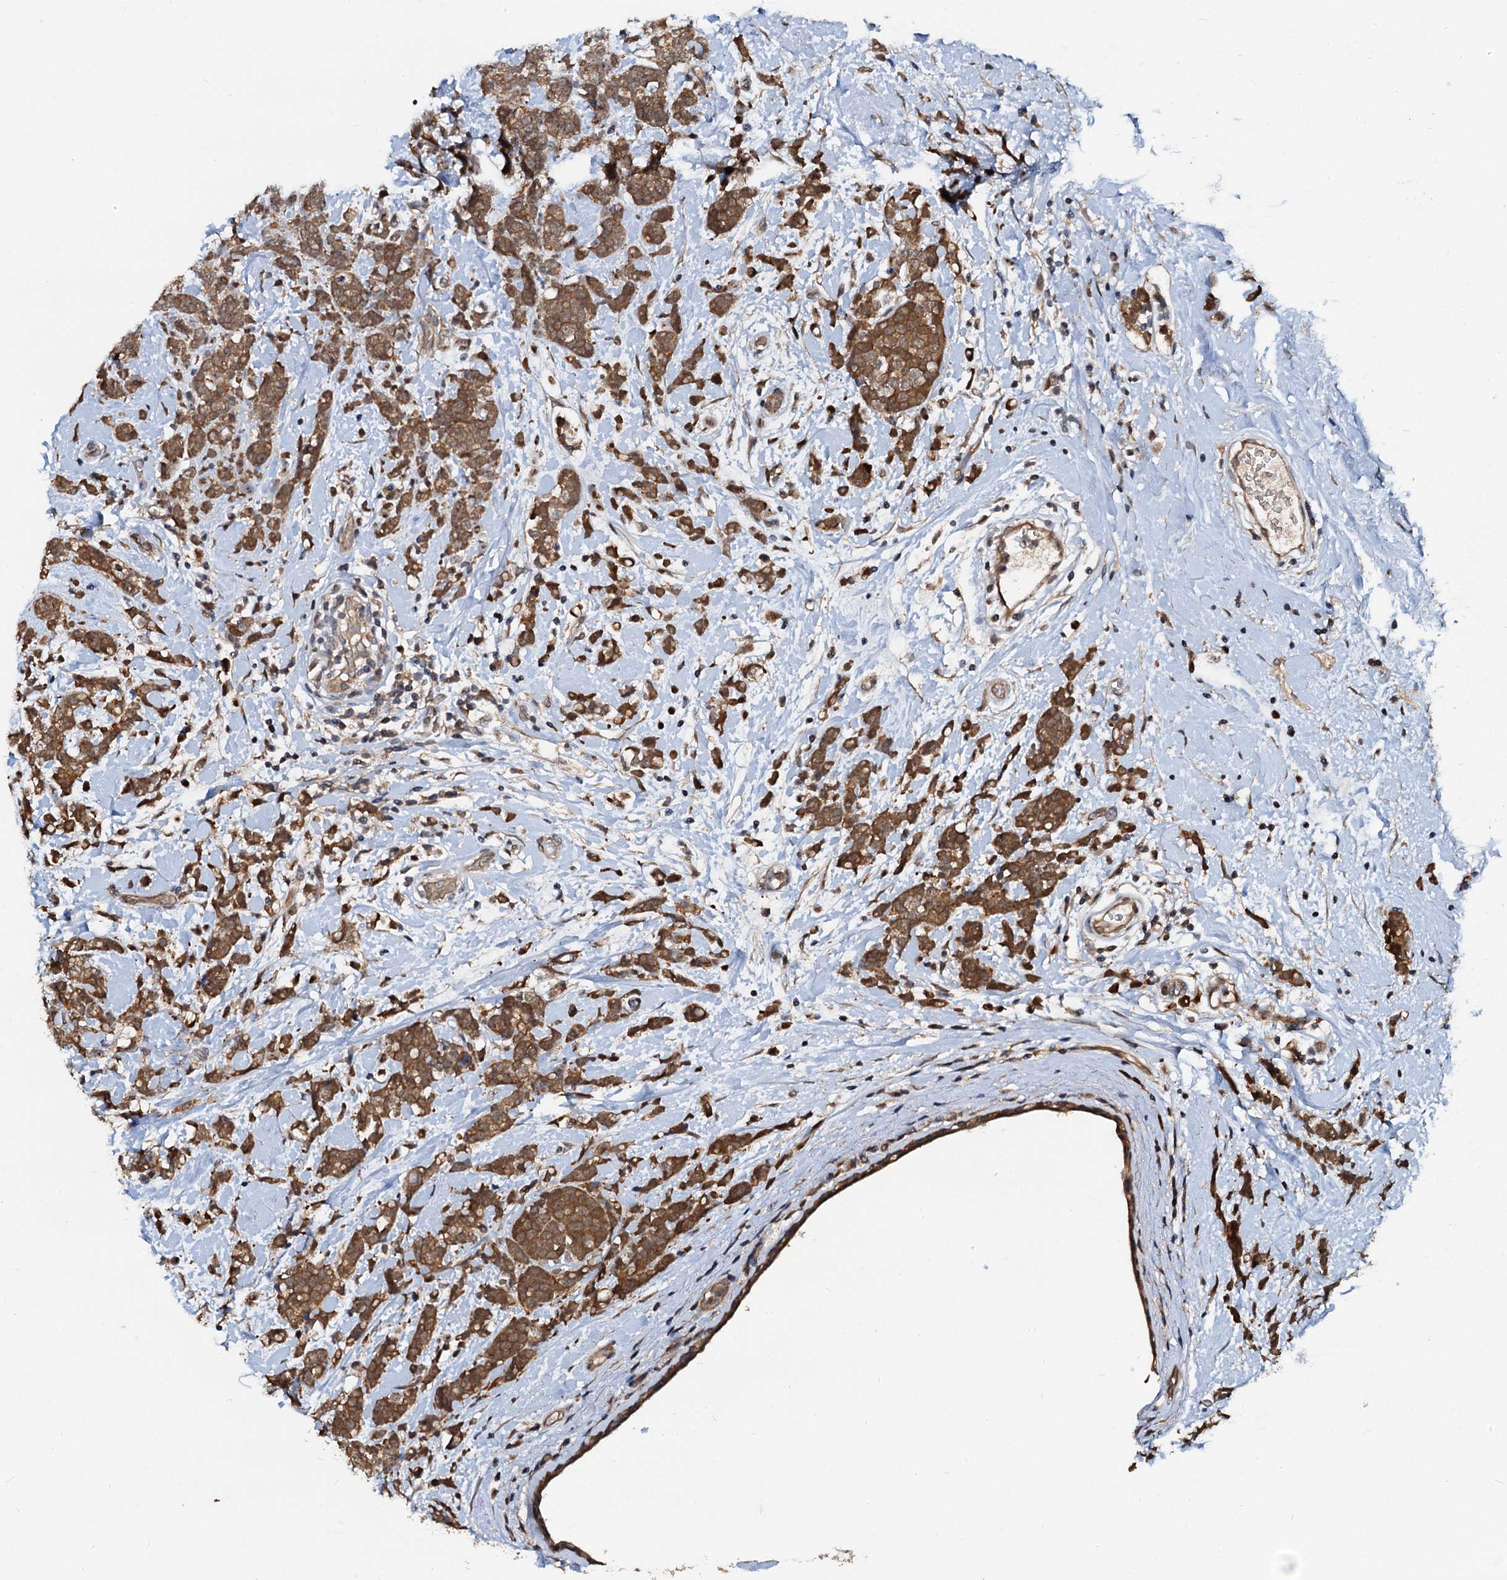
{"staining": {"intensity": "strong", "quantity": ">75%", "location": "cytoplasmic/membranous"}, "tissue": "breast cancer", "cell_type": "Tumor cells", "image_type": "cancer", "snomed": [{"axis": "morphology", "description": "Lobular carcinoma"}, {"axis": "topography", "description": "Breast"}], "caption": "About >75% of tumor cells in human breast lobular carcinoma demonstrate strong cytoplasmic/membranous protein positivity as visualized by brown immunohistochemical staining.", "gene": "PTGES3", "patient": {"sex": "female", "age": 58}}